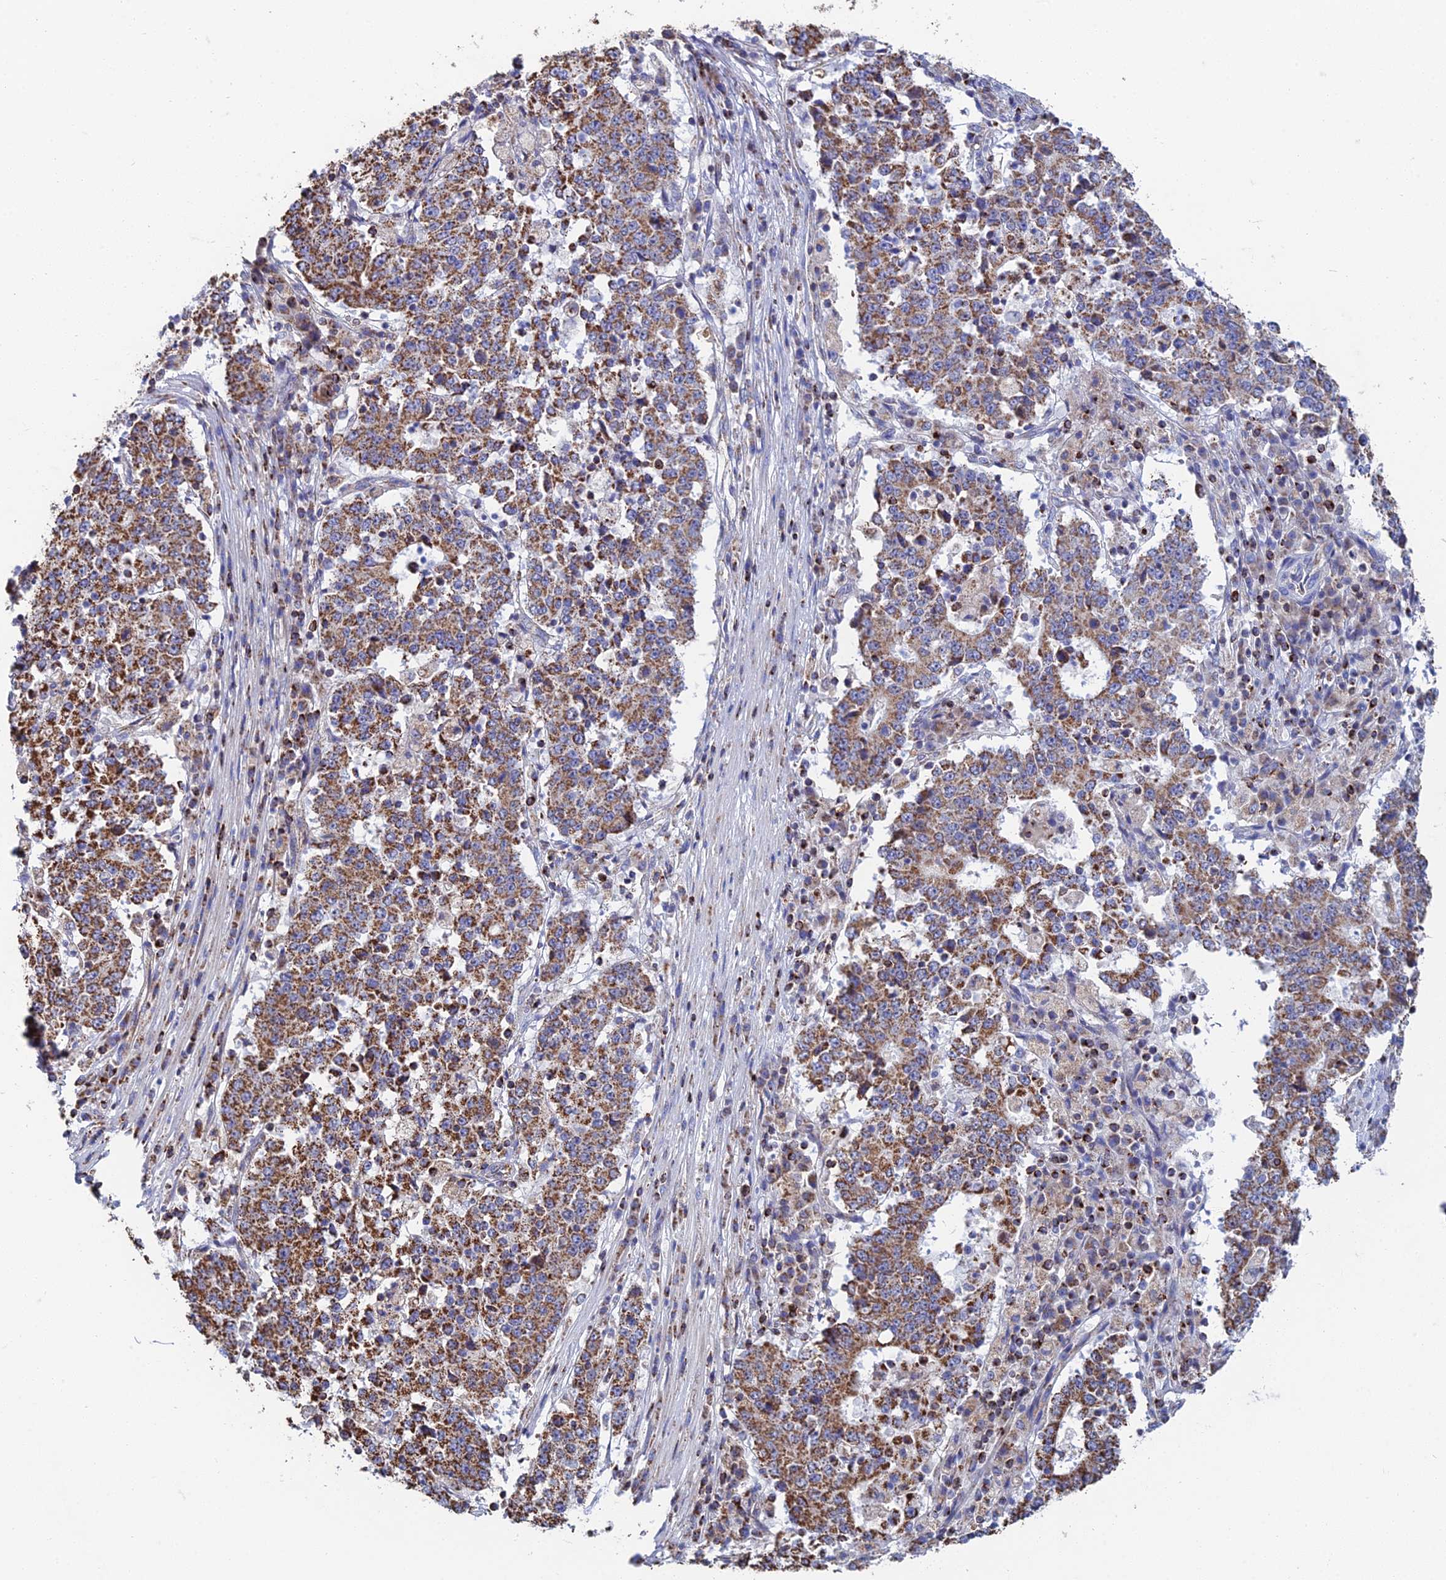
{"staining": {"intensity": "moderate", "quantity": ">75%", "location": "cytoplasmic/membranous"}, "tissue": "stomach cancer", "cell_type": "Tumor cells", "image_type": "cancer", "snomed": [{"axis": "morphology", "description": "Adenocarcinoma, NOS"}, {"axis": "topography", "description": "Stomach"}], "caption": "Protein expression analysis of human stomach adenocarcinoma reveals moderate cytoplasmic/membranous staining in approximately >75% of tumor cells. The protein of interest is stained brown, and the nuclei are stained in blue (DAB (3,3'-diaminobenzidine) IHC with brightfield microscopy, high magnification).", "gene": "SPOCK2", "patient": {"sex": "male", "age": 59}}